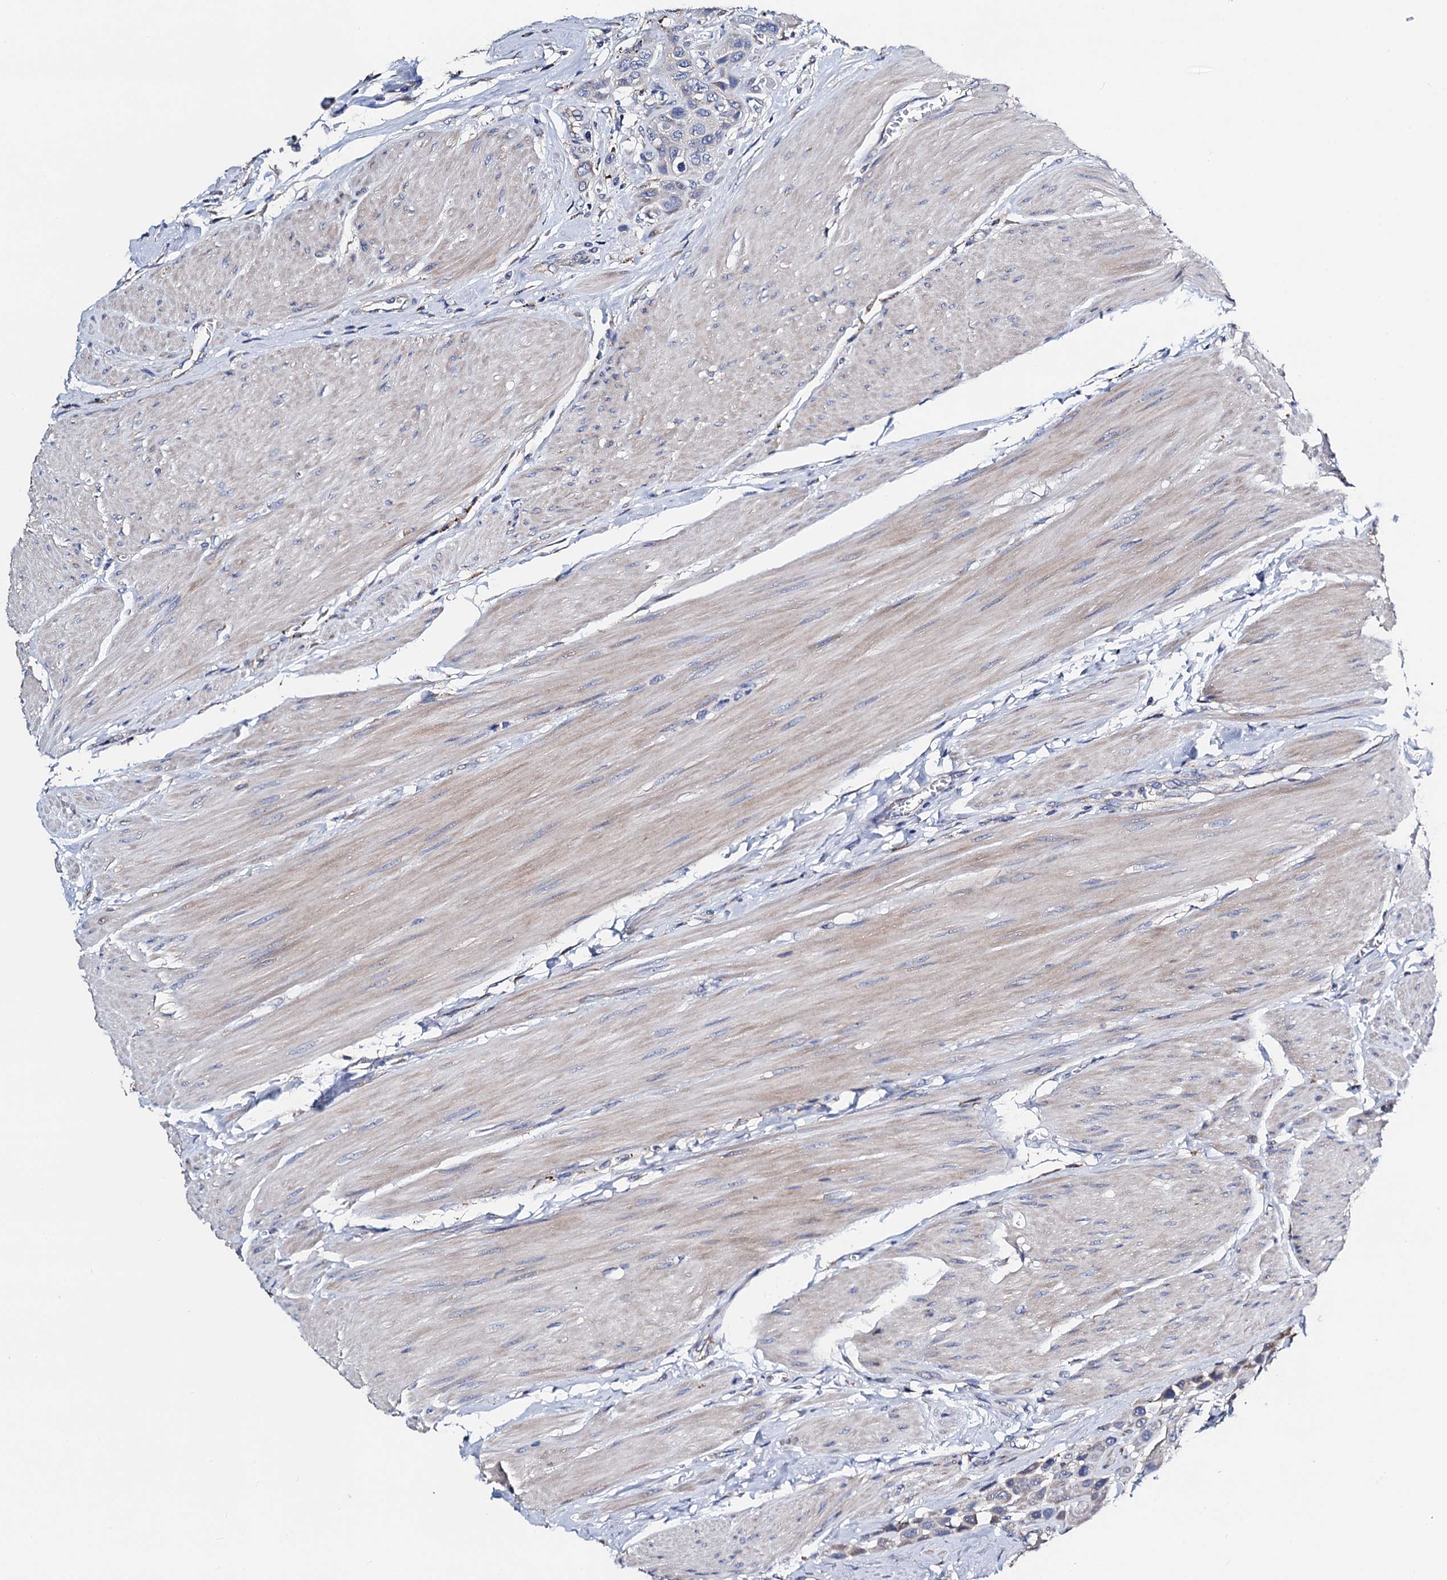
{"staining": {"intensity": "negative", "quantity": "none", "location": "none"}, "tissue": "urothelial cancer", "cell_type": "Tumor cells", "image_type": "cancer", "snomed": [{"axis": "morphology", "description": "Urothelial carcinoma, High grade"}, {"axis": "topography", "description": "Urinary bladder"}], "caption": "Immunohistochemistry (IHC) image of human urothelial cancer stained for a protein (brown), which displays no expression in tumor cells.", "gene": "FREM3", "patient": {"sex": "male", "age": 50}}